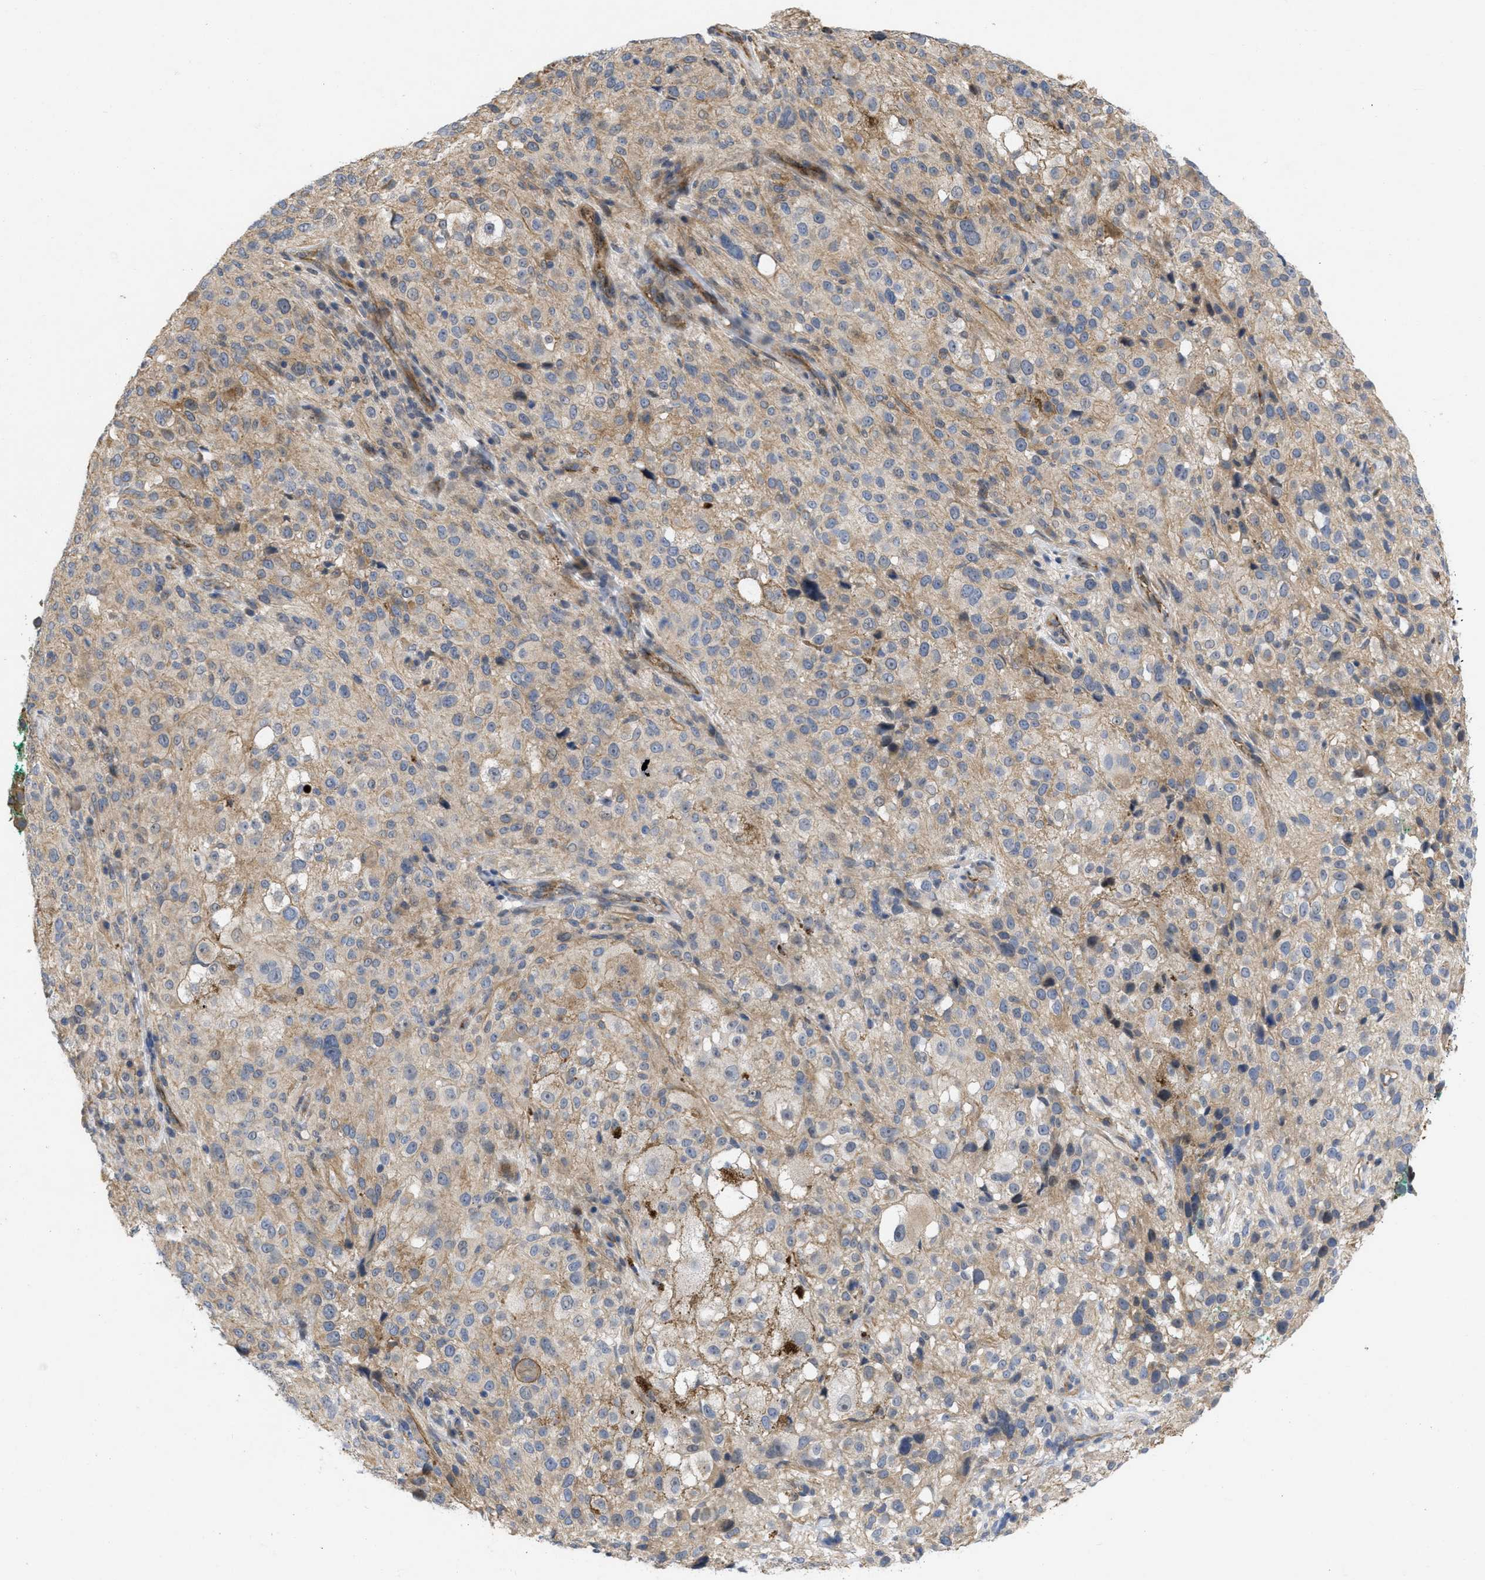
{"staining": {"intensity": "weak", "quantity": ">75%", "location": "cytoplasmic/membranous"}, "tissue": "melanoma", "cell_type": "Tumor cells", "image_type": "cancer", "snomed": [{"axis": "morphology", "description": "Necrosis, NOS"}, {"axis": "morphology", "description": "Malignant melanoma, NOS"}, {"axis": "topography", "description": "Skin"}], "caption": "Immunohistochemical staining of human malignant melanoma displays weak cytoplasmic/membranous protein positivity in approximately >75% of tumor cells.", "gene": "ARHGEF26", "patient": {"sex": "female", "age": 87}}